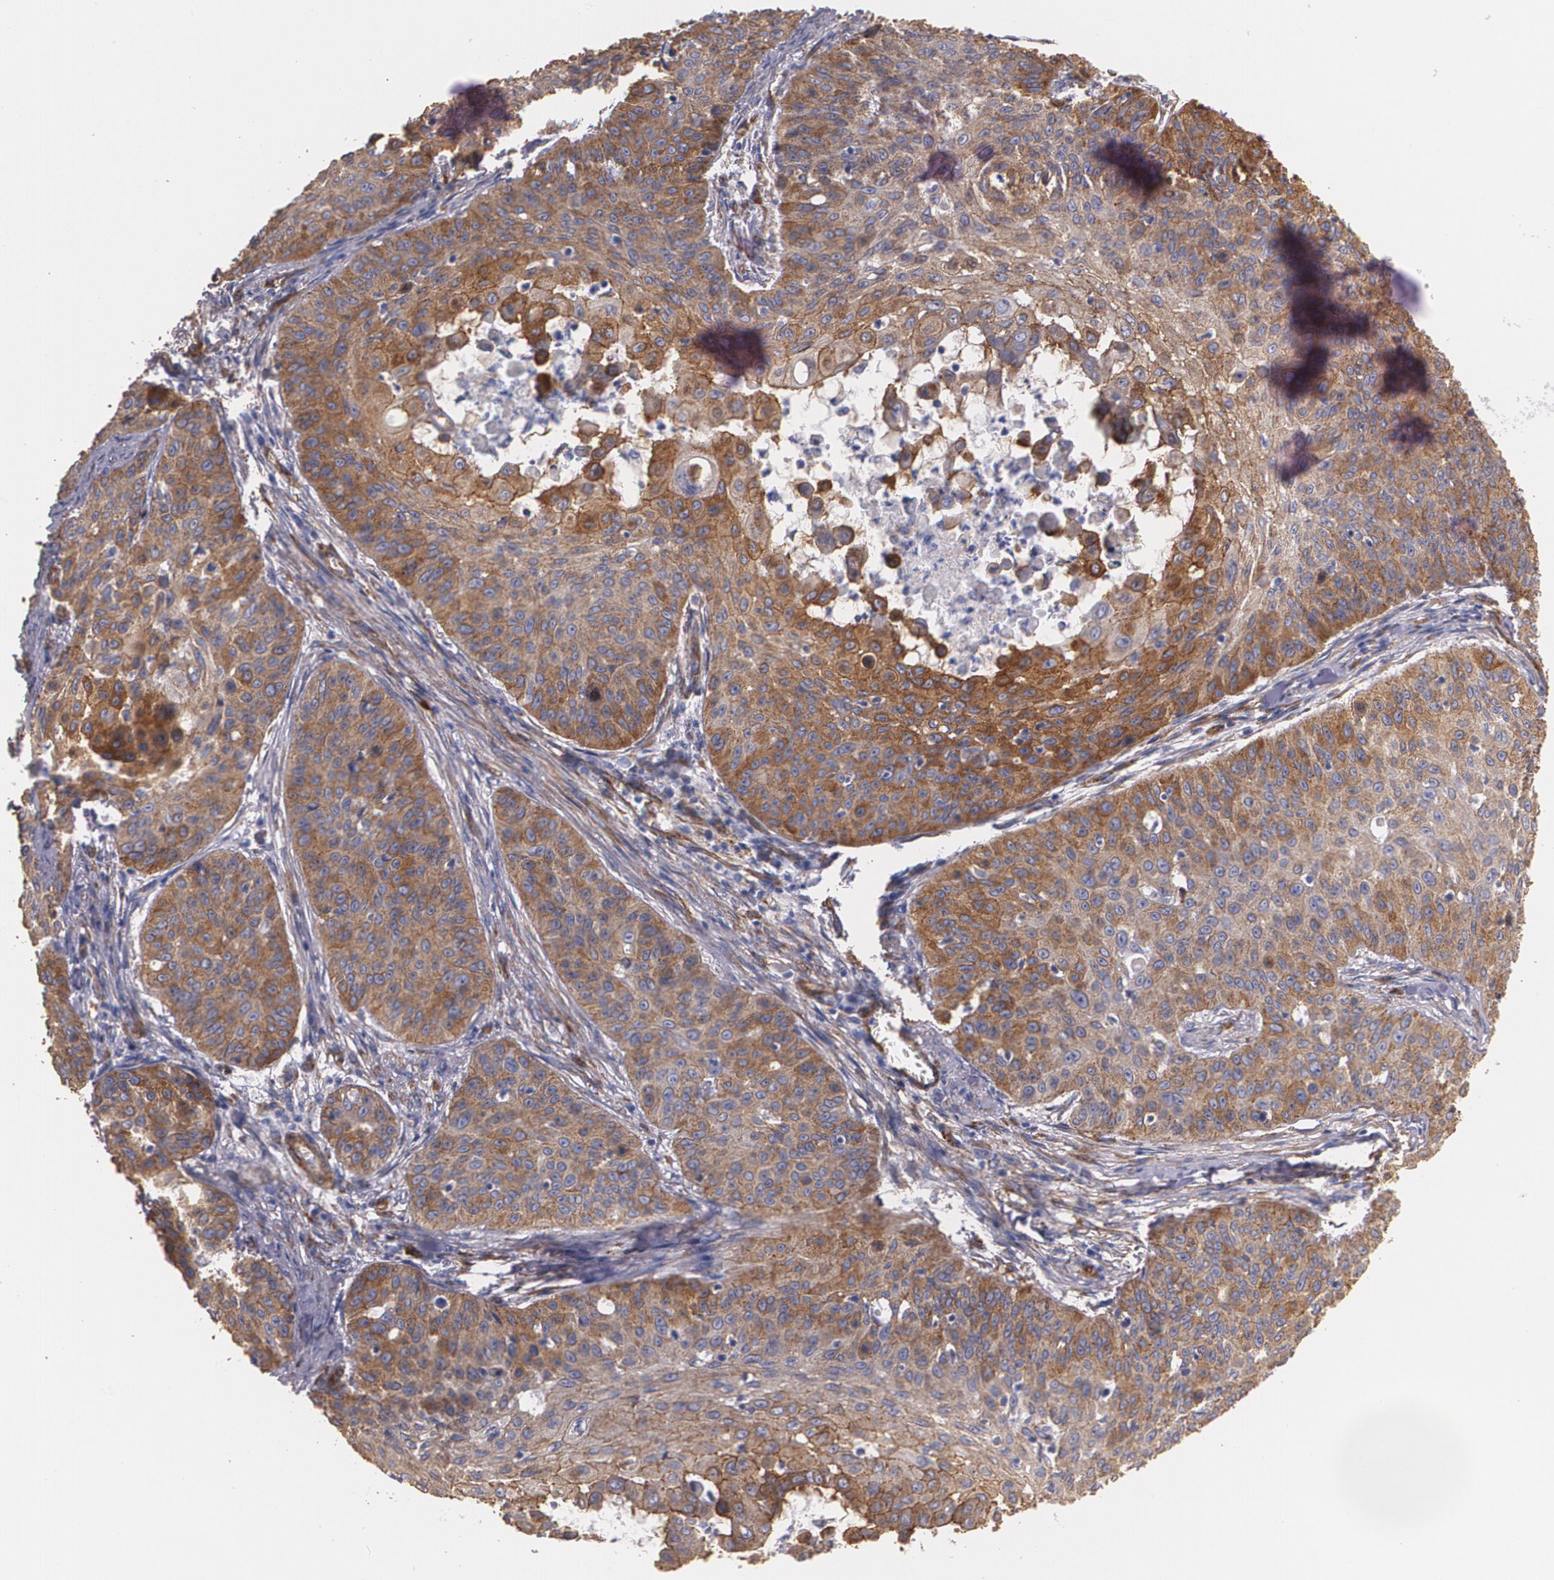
{"staining": {"intensity": "moderate", "quantity": ">75%", "location": "cytoplasmic/membranous"}, "tissue": "skin cancer", "cell_type": "Tumor cells", "image_type": "cancer", "snomed": [{"axis": "morphology", "description": "Squamous cell carcinoma, NOS"}, {"axis": "topography", "description": "Skin"}], "caption": "This is a photomicrograph of IHC staining of skin cancer, which shows moderate staining in the cytoplasmic/membranous of tumor cells.", "gene": "TJP1", "patient": {"sex": "male", "age": 82}}